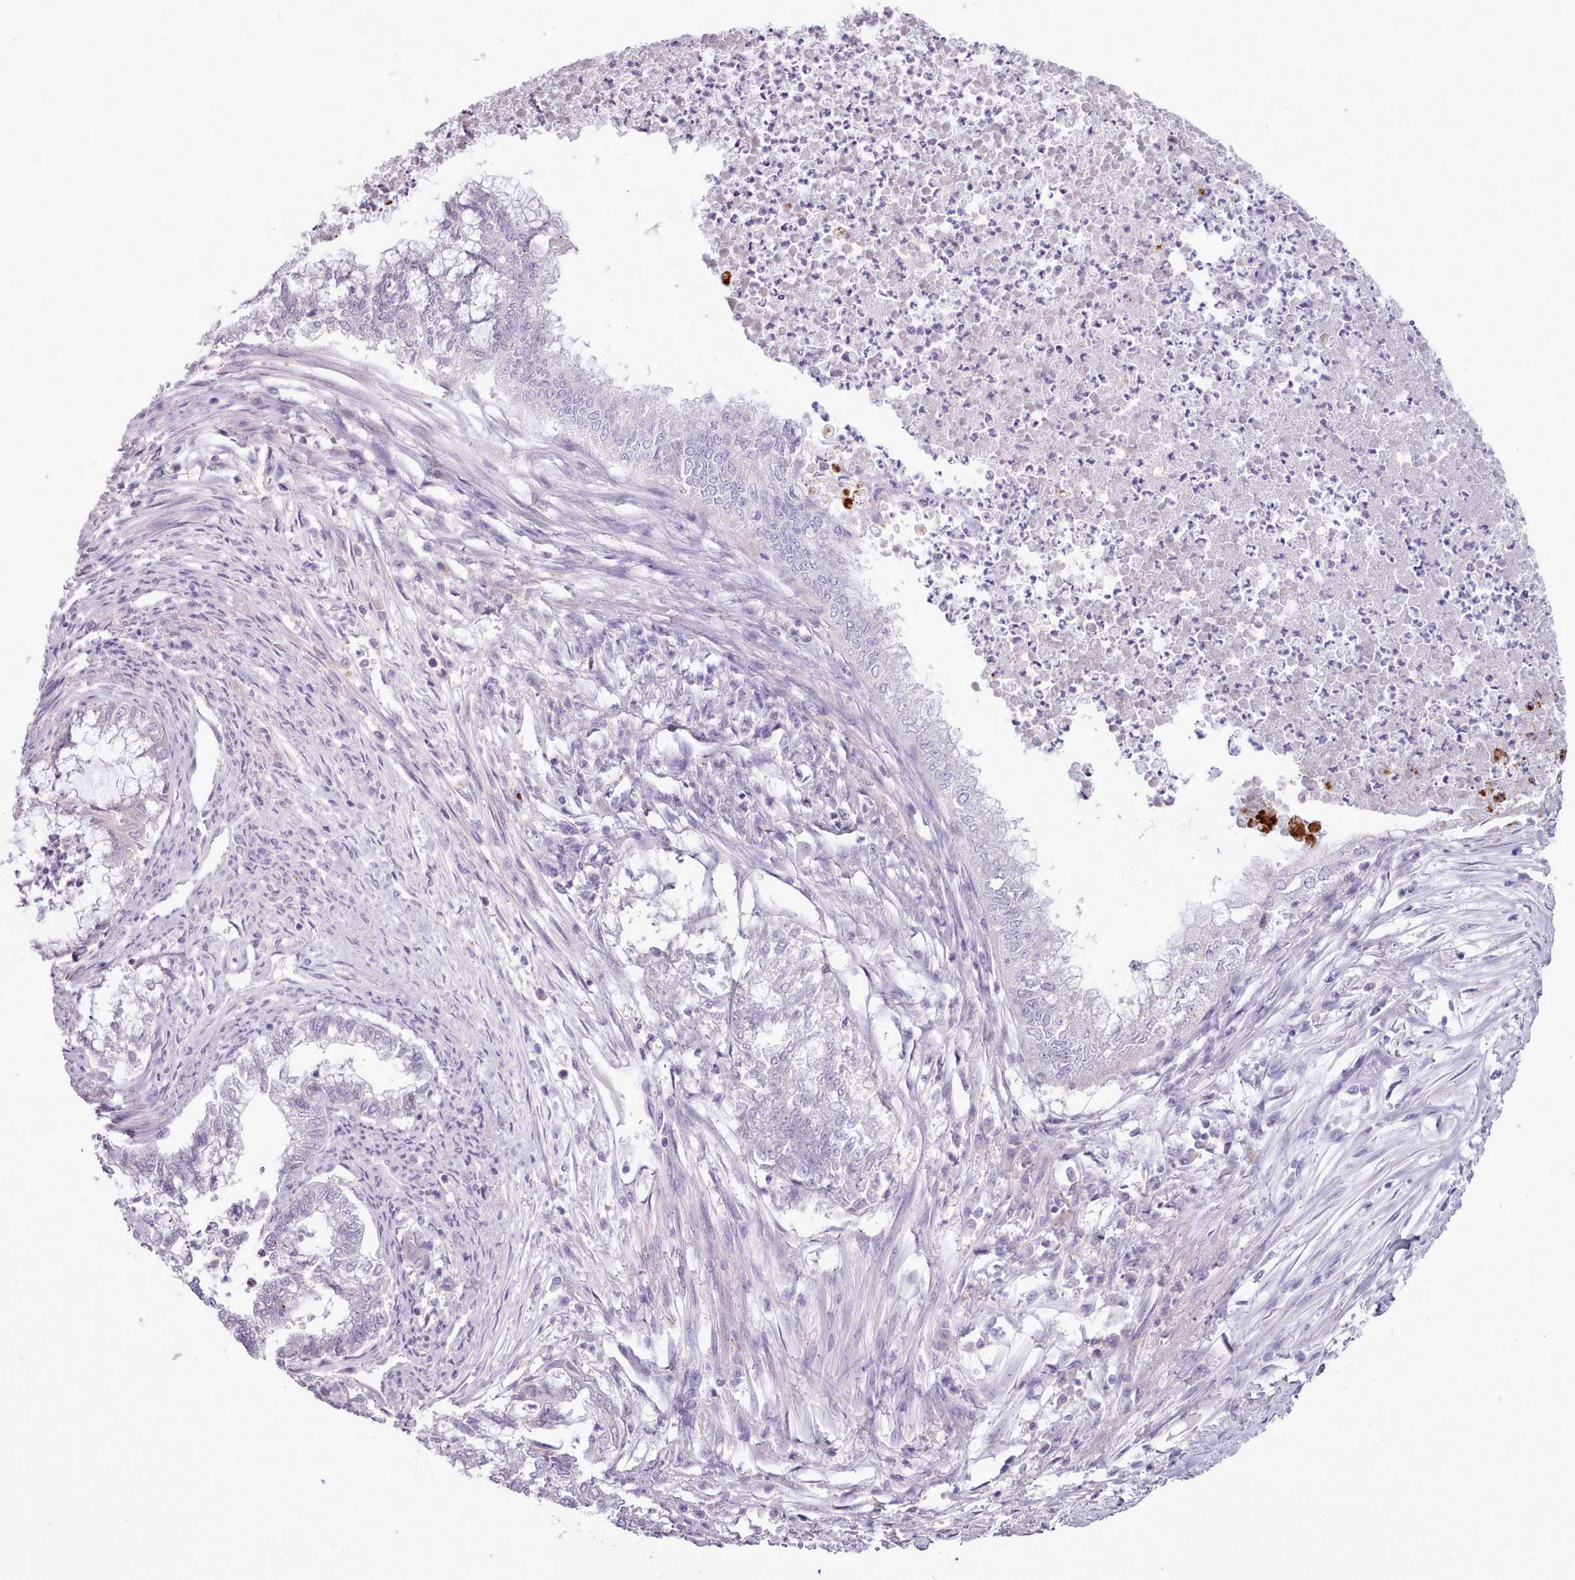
{"staining": {"intensity": "negative", "quantity": "none", "location": "none"}, "tissue": "endometrial cancer", "cell_type": "Tumor cells", "image_type": "cancer", "snomed": [{"axis": "morphology", "description": "Adenocarcinoma, NOS"}, {"axis": "topography", "description": "Endometrium"}], "caption": "Immunohistochemistry (IHC) image of human endometrial cancer stained for a protein (brown), which shows no staining in tumor cells.", "gene": "ATRAID", "patient": {"sex": "female", "age": 79}}